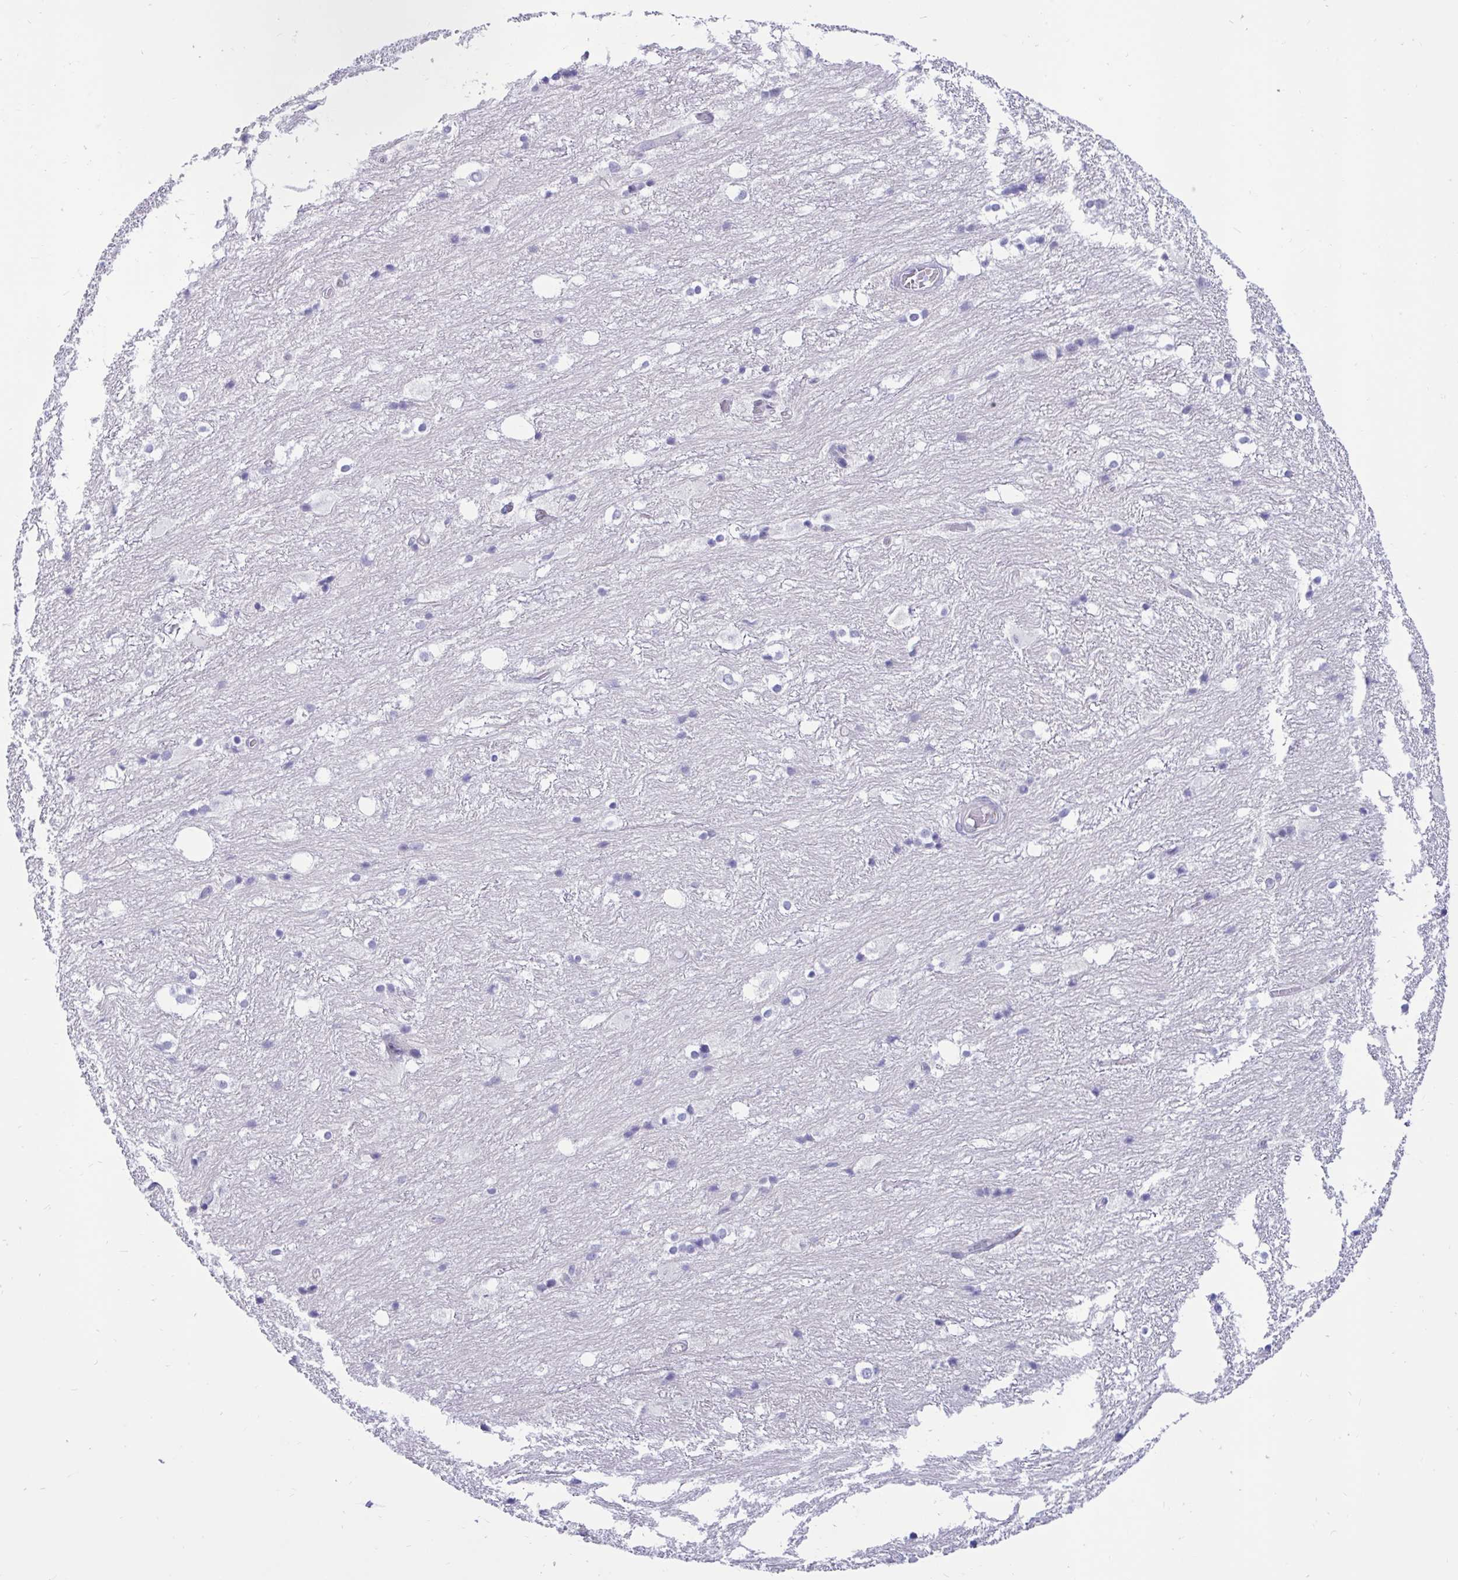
{"staining": {"intensity": "negative", "quantity": "none", "location": "none"}, "tissue": "hippocampus", "cell_type": "Glial cells", "image_type": "normal", "snomed": [{"axis": "morphology", "description": "Normal tissue, NOS"}, {"axis": "topography", "description": "Hippocampus"}], "caption": "DAB (3,3'-diaminobenzidine) immunohistochemical staining of normal human hippocampus exhibits no significant expression in glial cells.", "gene": "FAM219B", "patient": {"sex": "female", "age": 52}}